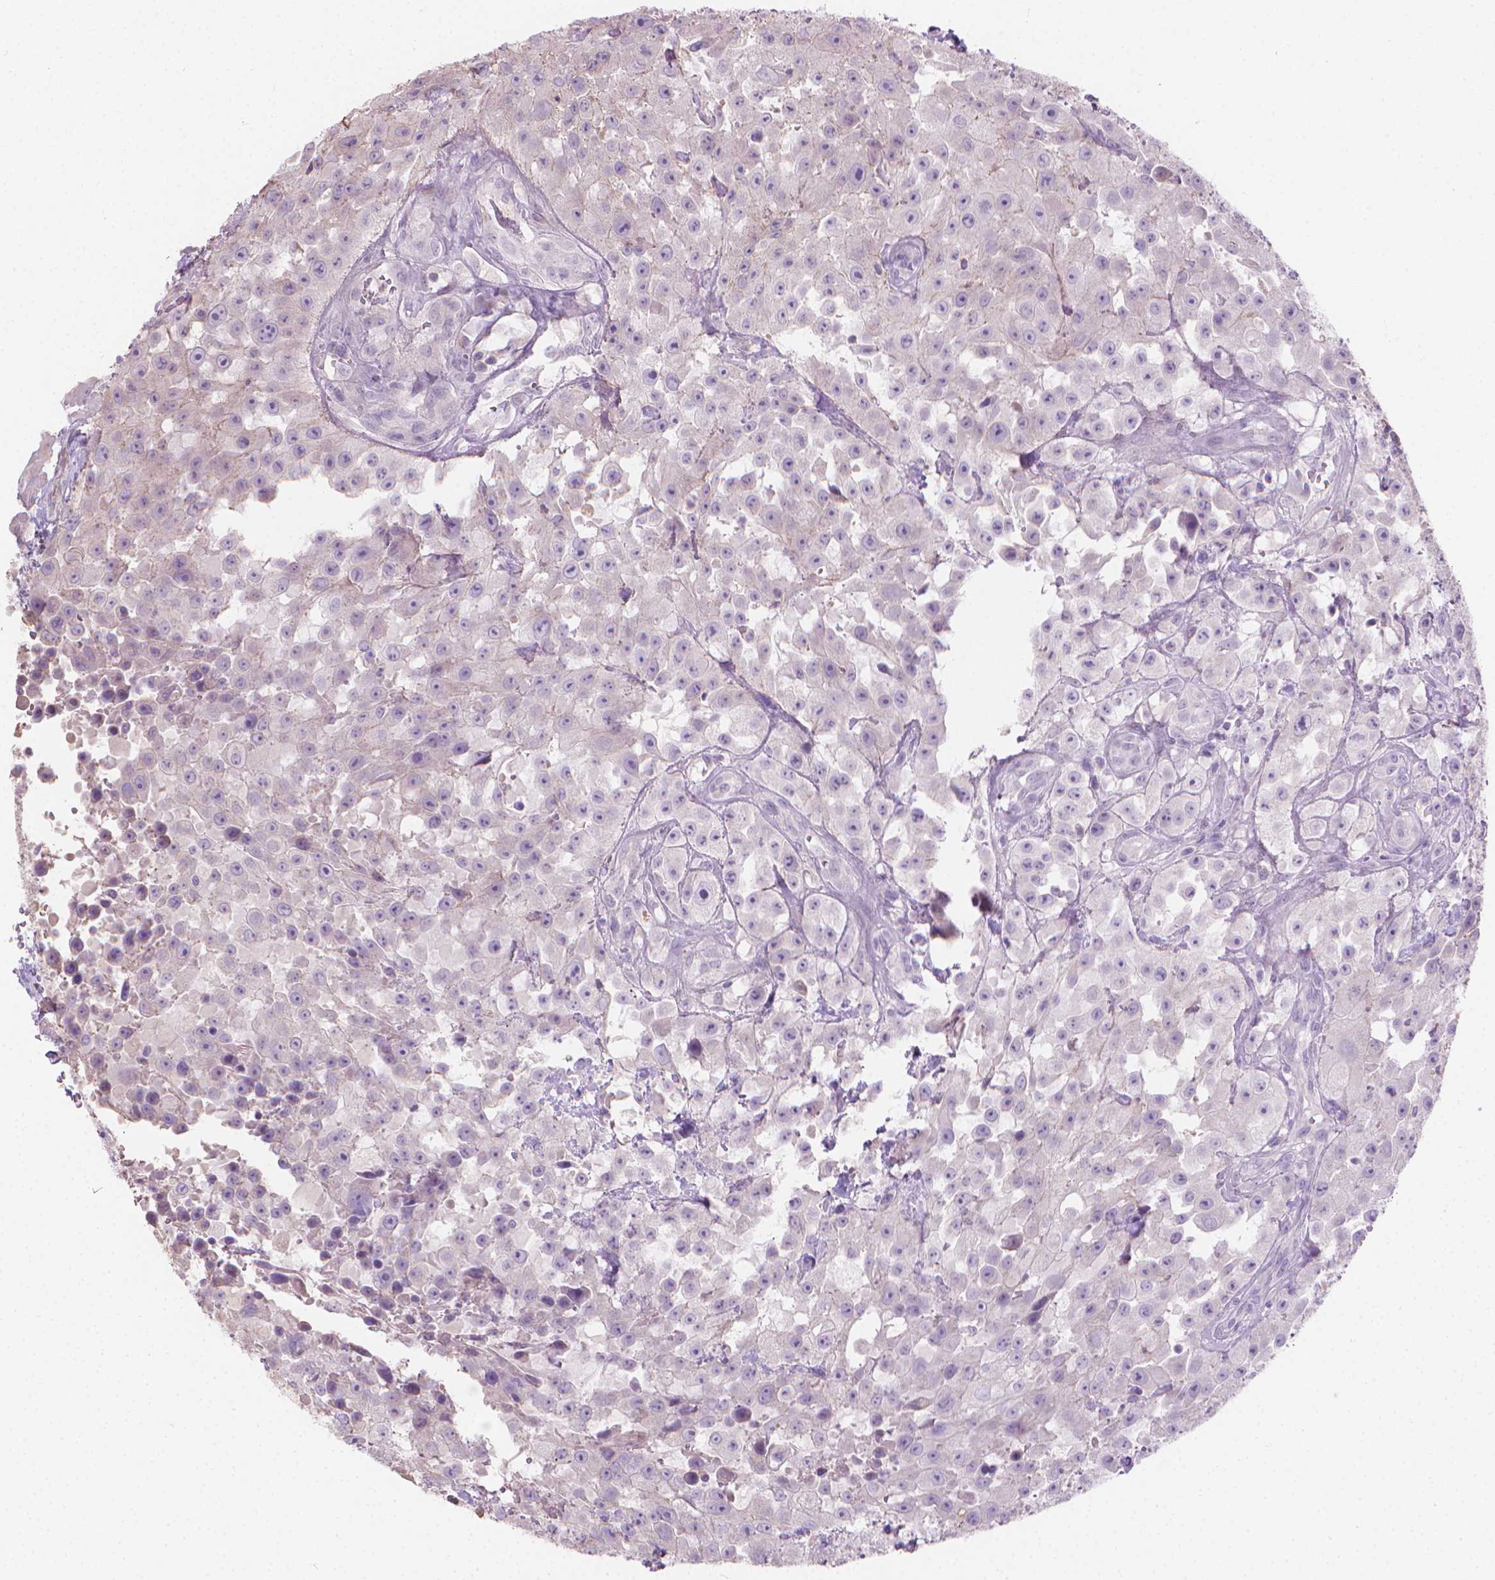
{"staining": {"intensity": "negative", "quantity": "none", "location": "none"}, "tissue": "urothelial cancer", "cell_type": "Tumor cells", "image_type": "cancer", "snomed": [{"axis": "morphology", "description": "Urothelial carcinoma, High grade"}, {"axis": "topography", "description": "Urinary bladder"}], "caption": "Tumor cells are negative for protein expression in human urothelial carcinoma (high-grade).", "gene": "CABCOCO1", "patient": {"sex": "male", "age": 79}}